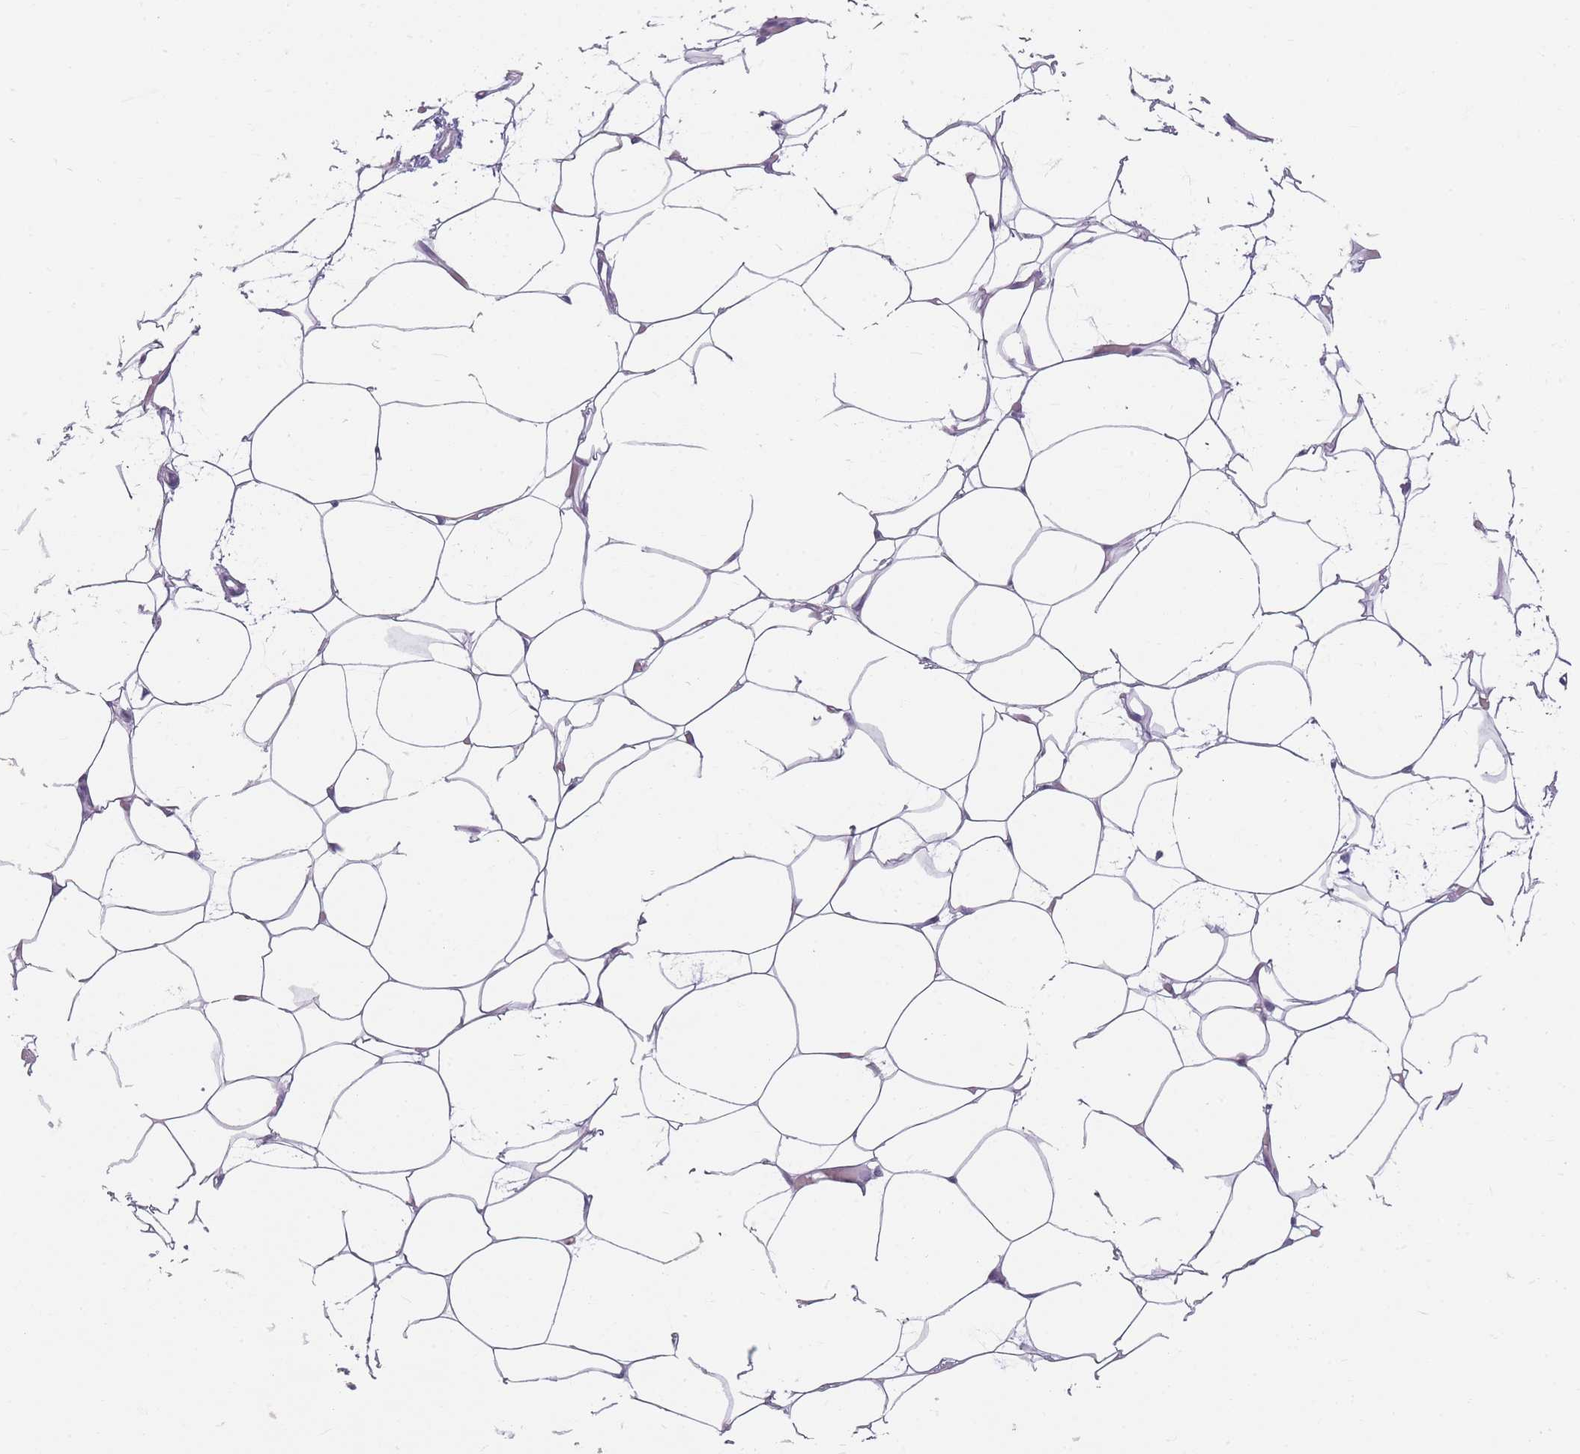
{"staining": {"intensity": "negative", "quantity": "none", "location": "none"}, "tissue": "adipose tissue", "cell_type": "Adipocytes", "image_type": "normal", "snomed": [{"axis": "morphology", "description": "Normal tissue, NOS"}, {"axis": "topography", "description": "Breast"}], "caption": "A high-resolution histopathology image shows IHC staining of normal adipose tissue, which displays no significant expression in adipocytes. (Brightfield microscopy of DAB (3,3'-diaminobenzidine) immunohistochemistry (IHC) at high magnification).", "gene": "CCNO", "patient": {"sex": "female", "age": 23}}